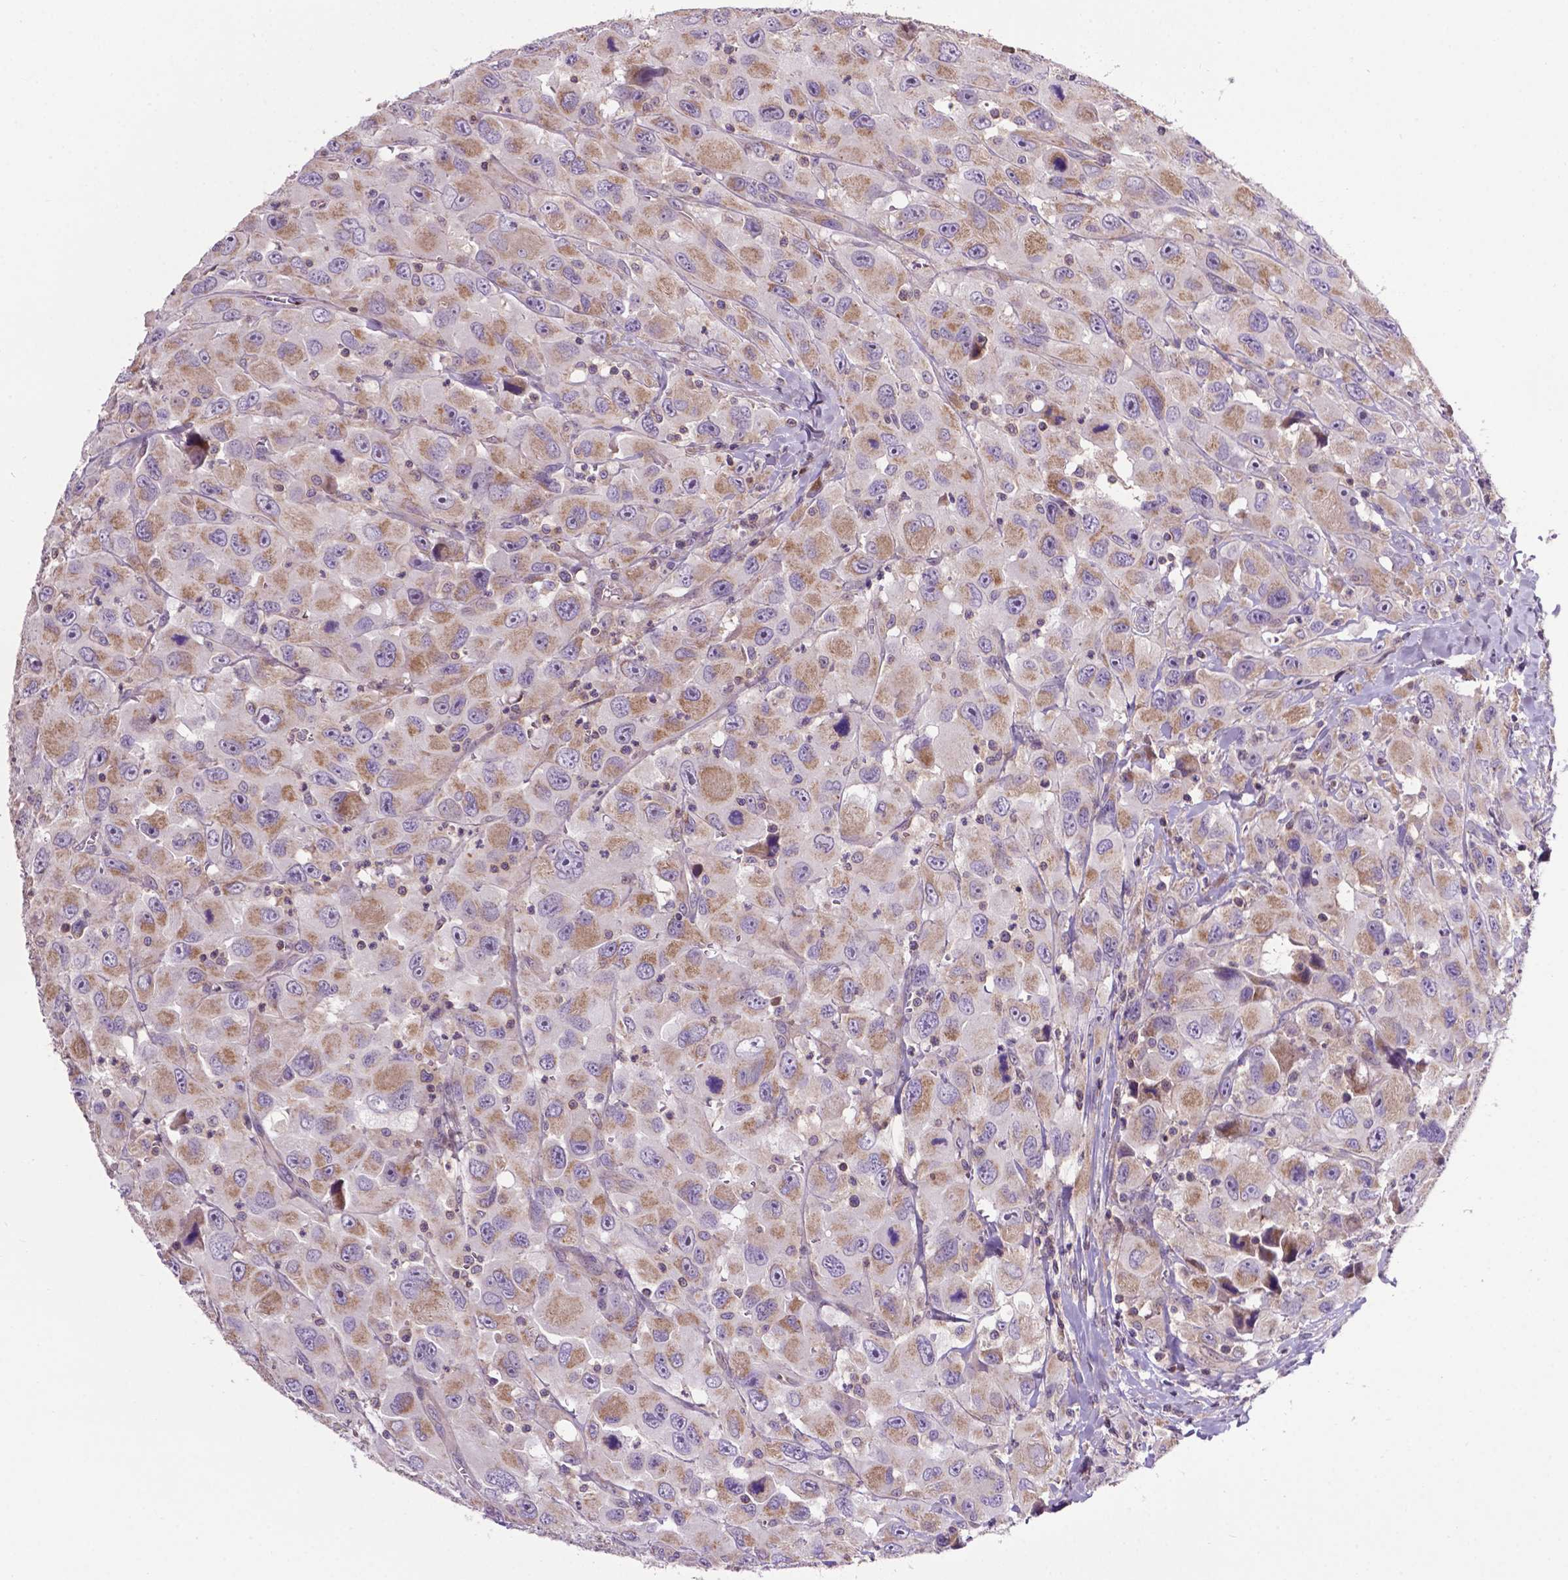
{"staining": {"intensity": "moderate", "quantity": "25%-75%", "location": "cytoplasmic/membranous"}, "tissue": "head and neck cancer", "cell_type": "Tumor cells", "image_type": "cancer", "snomed": [{"axis": "morphology", "description": "Squamous cell carcinoma, NOS"}, {"axis": "morphology", "description": "Squamous cell carcinoma, metastatic, NOS"}, {"axis": "topography", "description": "Oral tissue"}, {"axis": "topography", "description": "Head-Neck"}], "caption": "IHC (DAB) staining of head and neck metastatic squamous cell carcinoma displays moderate cytoplasmic/membranous protein positivity in about 25%-75% of tumor cells. Immunohistochemistry (ihc) stains the protein of interest in brown and the nuclei are stained blue.", "gene": "SPNS2", "patient": {"sex": "female", "age": 85}}